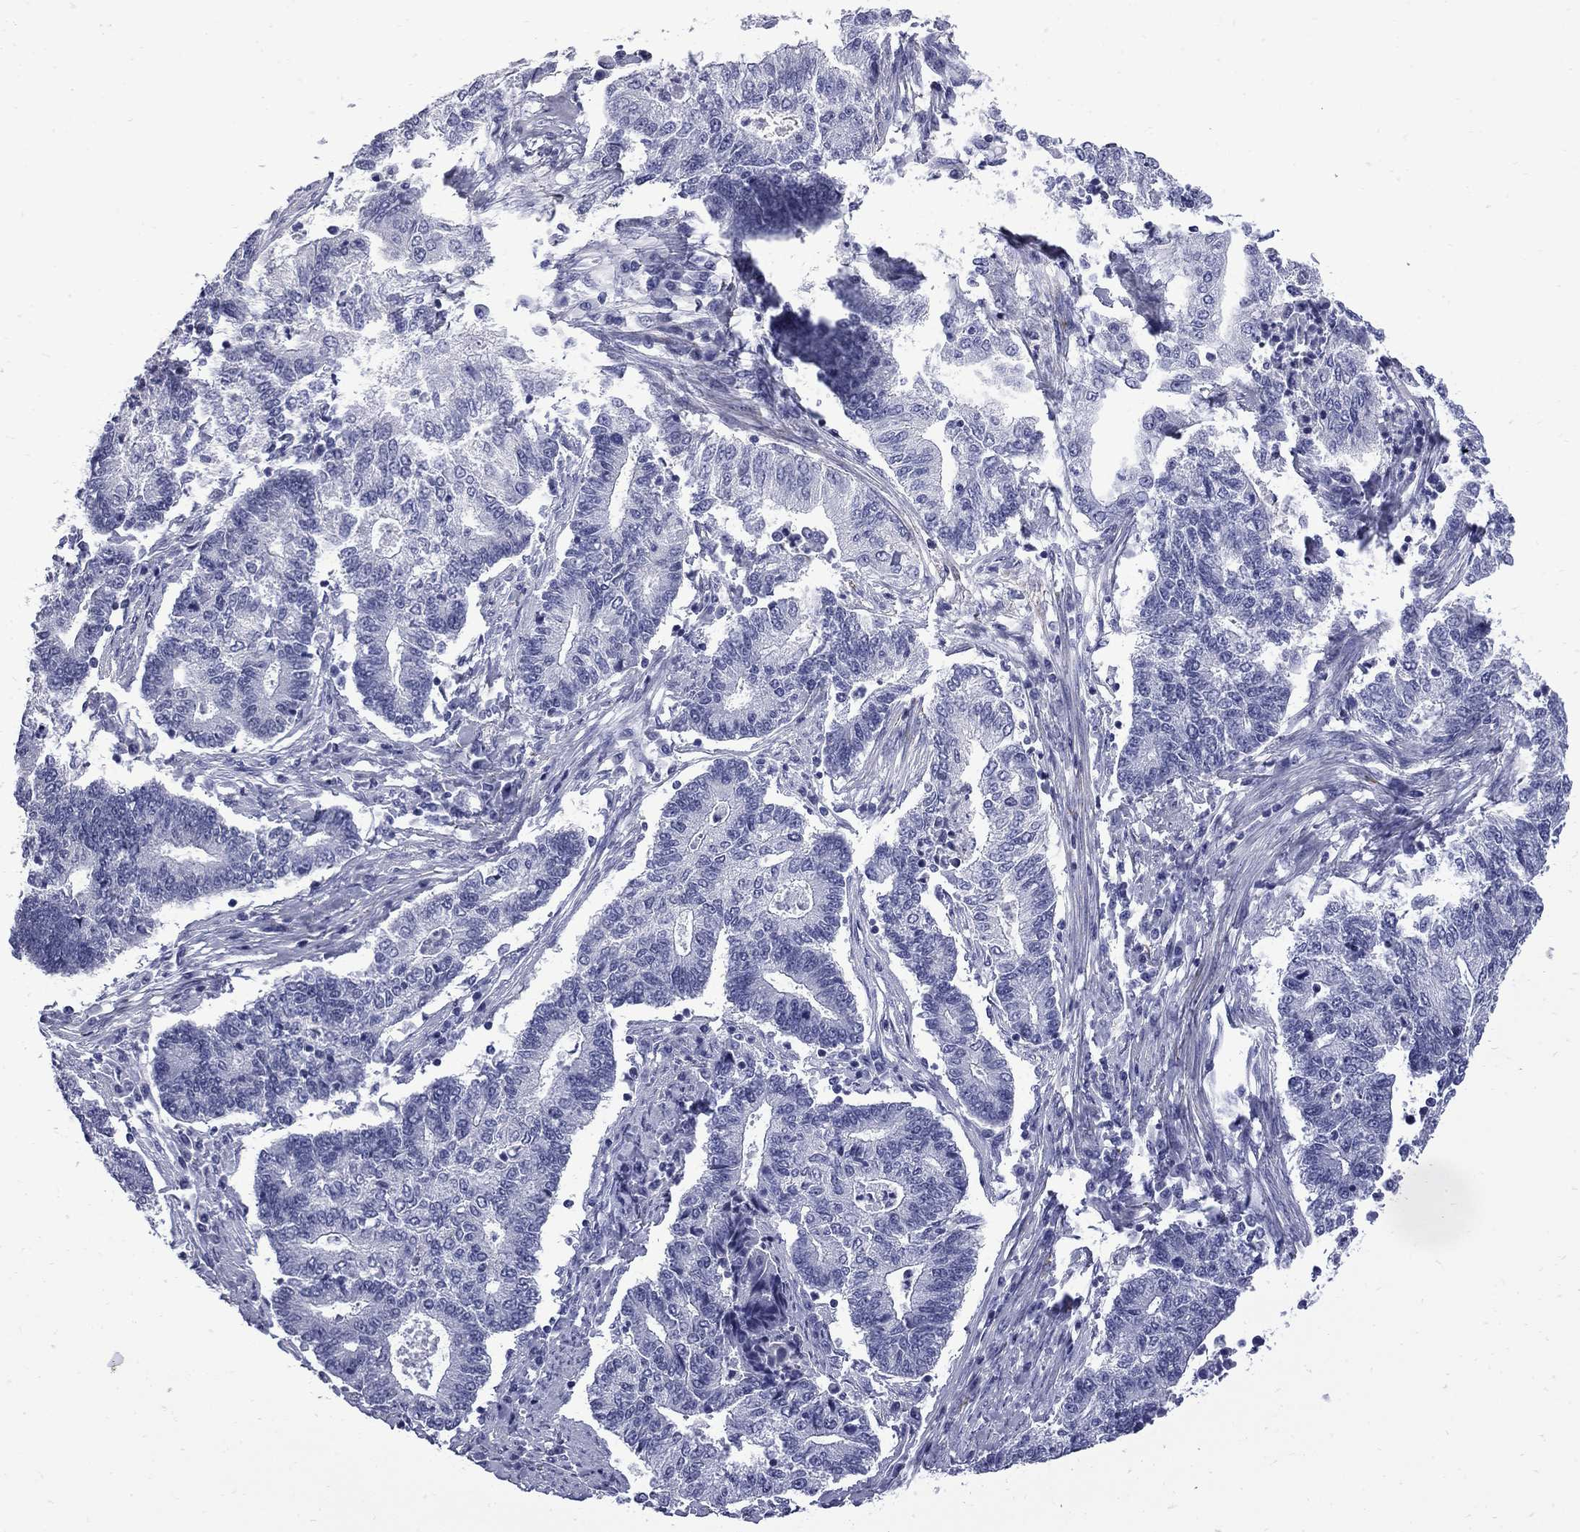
{"staining": {"intensity": "negative", "quantity": "none", "location": "none"}, "tissue": "endometrial cancer", "cell_type": "Tumor cells", "image_type": "cancer", "snomed": [{"axis": "morphology", "description": "Adenocarcinoma, NOS"}, {"axis": "topography", "description": "Uterus"}, {"axis": "topography", "description": "Endometrium"}], "caption": "Immunohistochemistry (IHC) image of neoplastic tissue: human endometrial adenocarcinoma stained with DAB (3,3'-diaminobenzidine) shows no significant protein positivity in tumor cells.", "gene": "MGARP", "patient": {"sex": "female", "age": 54}}